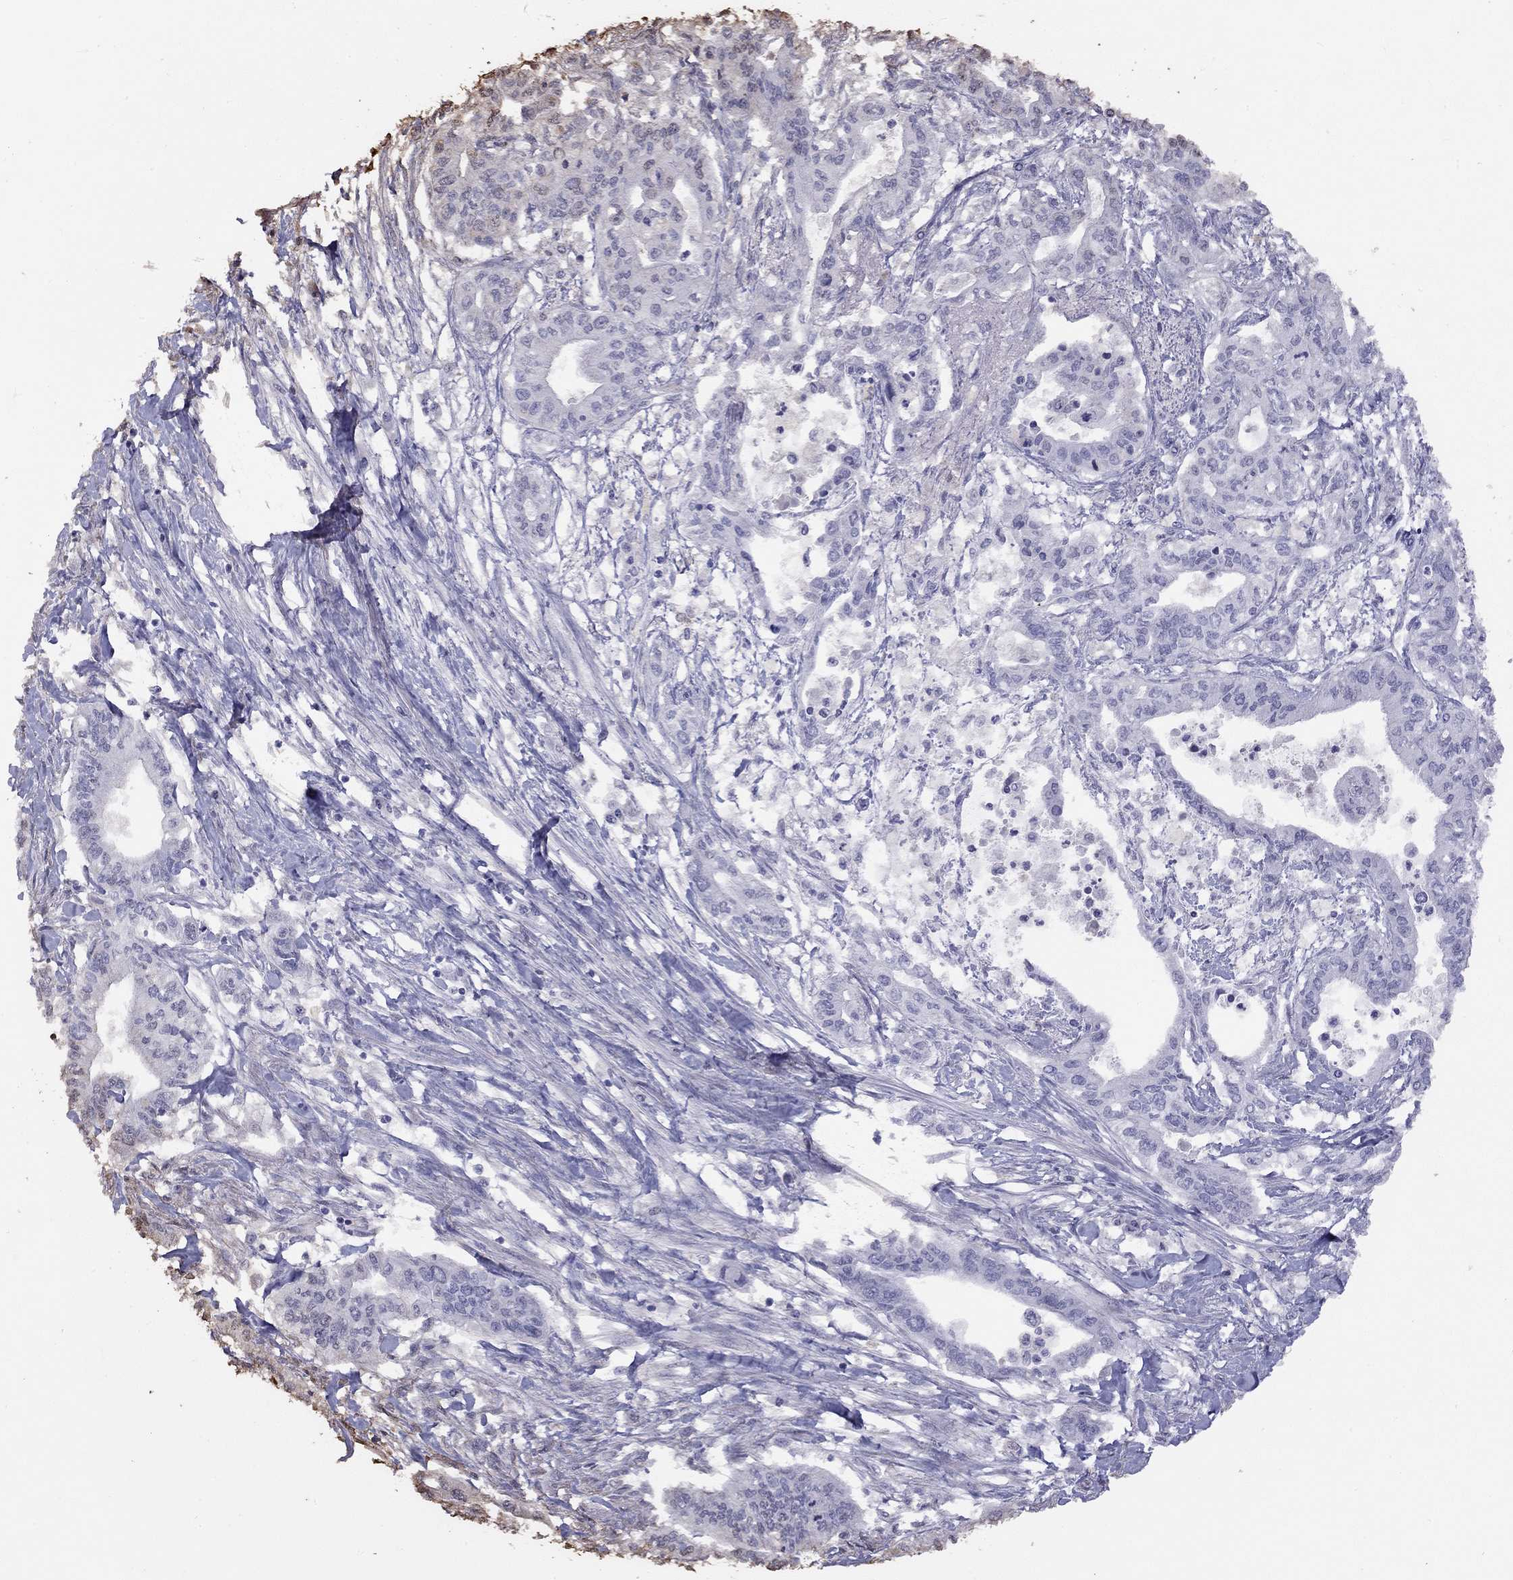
{"staining": {"intensity": "negative", "quantity": "none", "location": "none"}, "tissue": "pancreatic cancer", "cell_type": "Tumor cells", "image_type": "cancer", "snomed": [{"axis": "morphology", "description": "Adenocarcinoma, NOS"}, {"axis": "topography", "description": "Pancreas"}], "caption": "High magnification brightfield microscopy of pancreatic adenocarcinoma stained with DAB (3,3'-diaminobenzidine) (brown) and counterstained with hematoxylin (blue): tumor cells show no significant positivity.", "gene": "SUN3", "patient": {"sex": "male", "age": 60}}